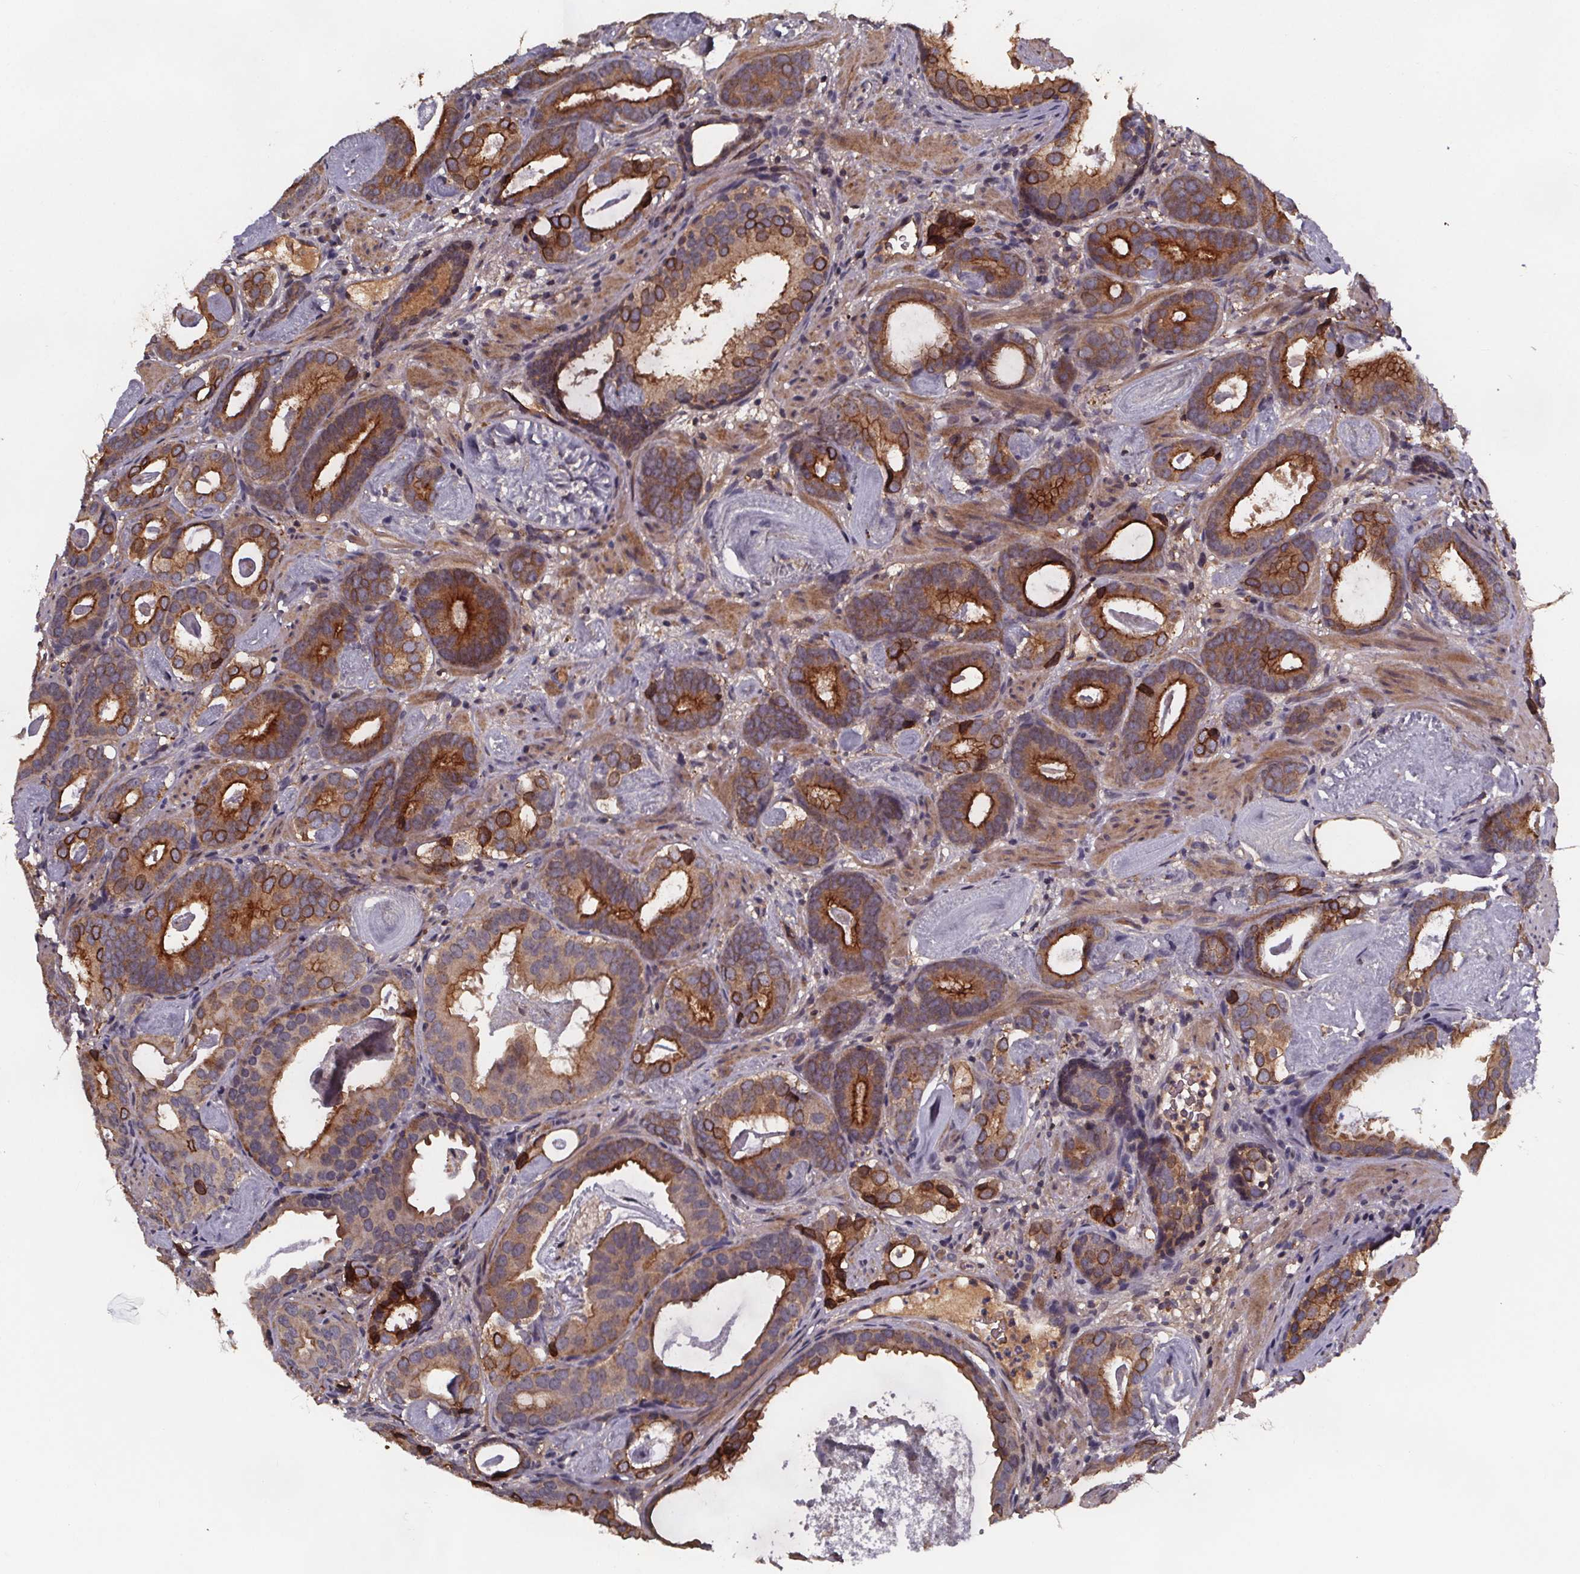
{"staining": {"intensity": "moderate", "quantity": ">75%", "location": "cytoplasmic/membranous,nuclear"}, "tissue": "prostate cancer", "cell_type": "Tumor cells", "image_type": "cancer", "snomed": [{"axis": "morphology", "description": "Adenocarcinoma, Low grade"}, {"axis": "topography", "description": "Prostate and seminal vesicle, NOS"}], "caption": "Immunohistochemical staining of human prostate cancer (low-grade adenocarcinoma) displays medium levels of moderate cytoplasmic/membranous and nuclear expression in about >75% of tumor cells.", "gene": "FASTKD3", "patient": {"sex": "male", "age": 71}}